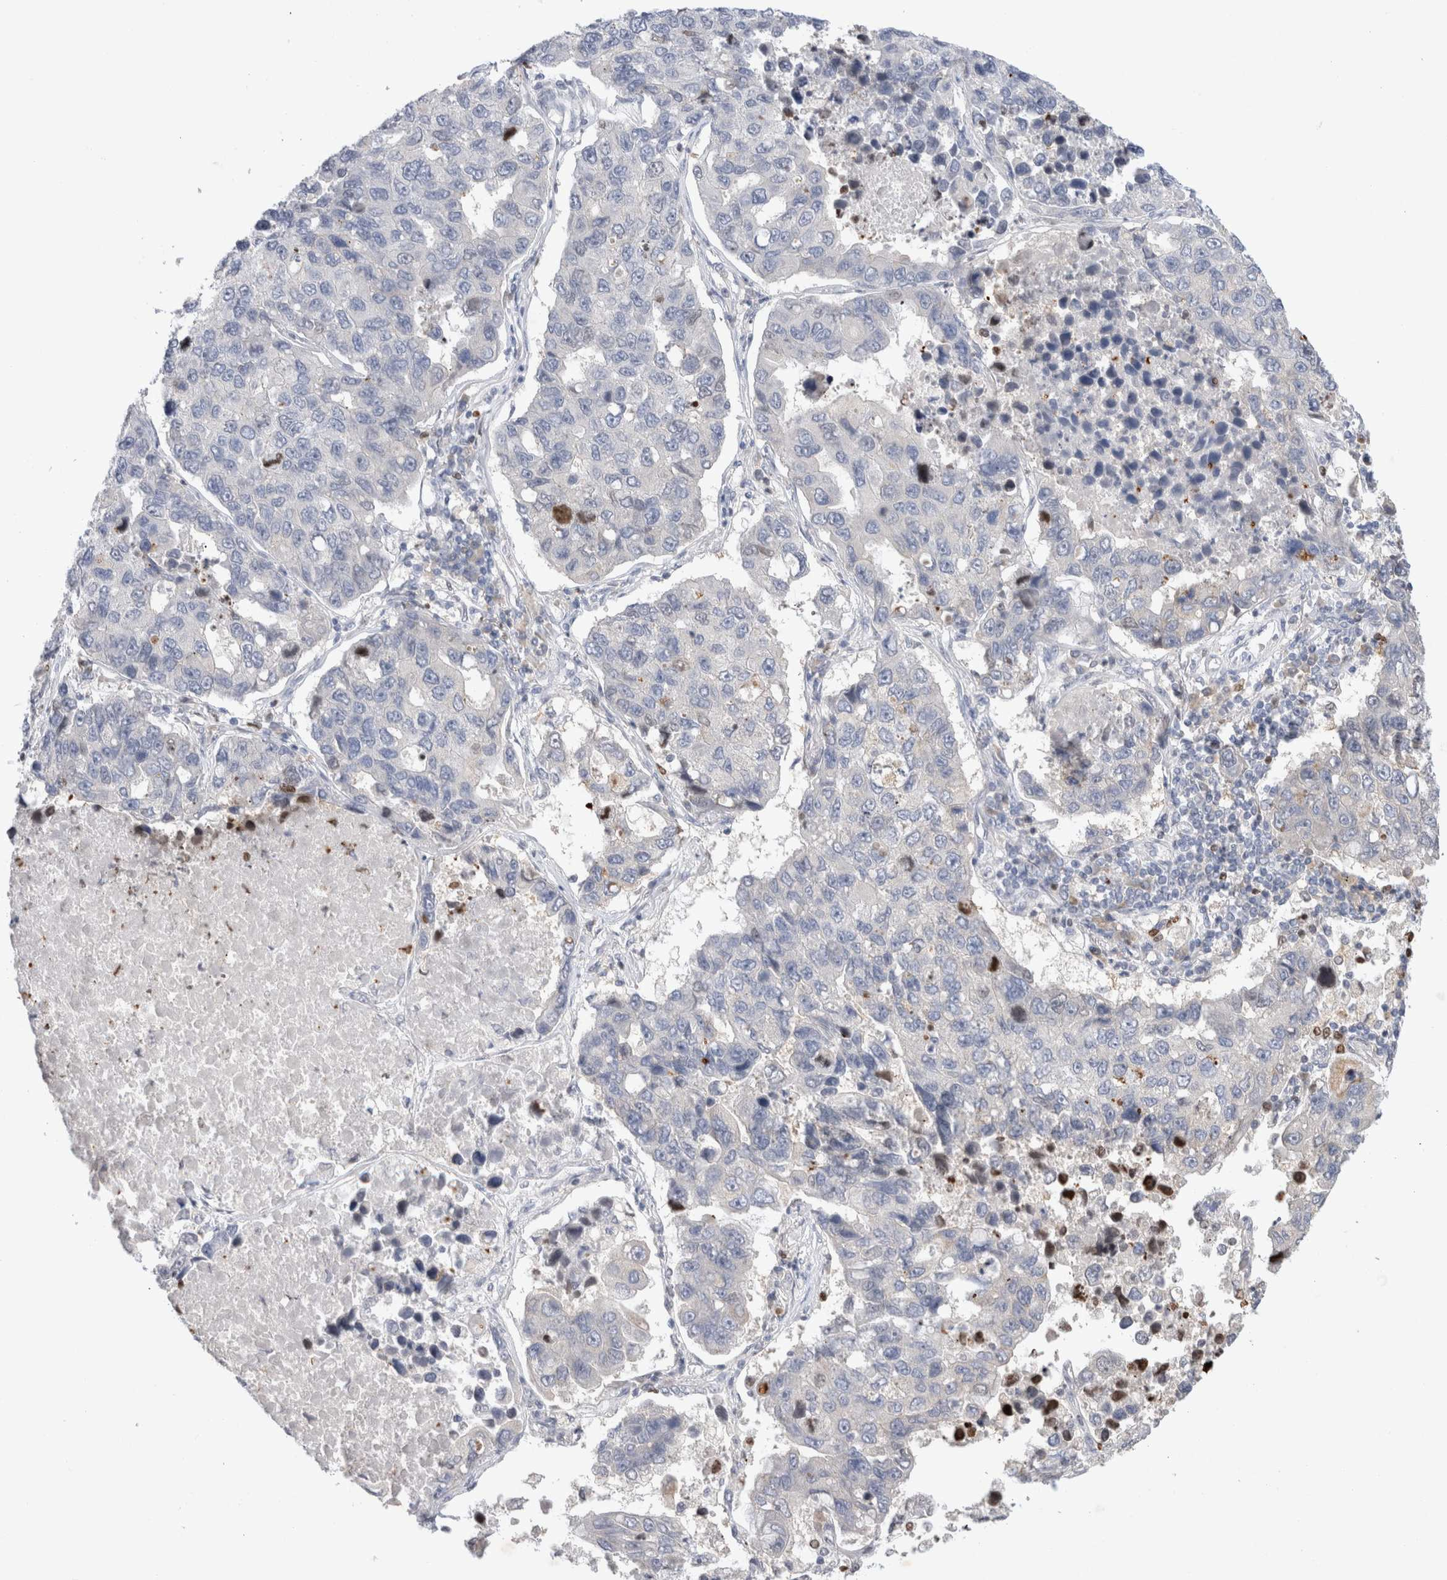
{"staining": {"intensity": "negative", "quantity": "none", "location": "none"}, "tissue": "lung cancer", "cell_type": "Tumor cells", "image_type": "cancer", "snomed": [{"axis": "morphology", "description": "Adenocarcinoma, NOS"}, {"axis": "topography", "description": "Lung"}], "caption": "Immunohistochemistry (IHC) micrograph of neoplastic tissue: lung cancer stained with DAB reveals no significant protein staining in tumor cells.", "gene": "GAS1", "patient": {"sex": "male", "age": 64}}